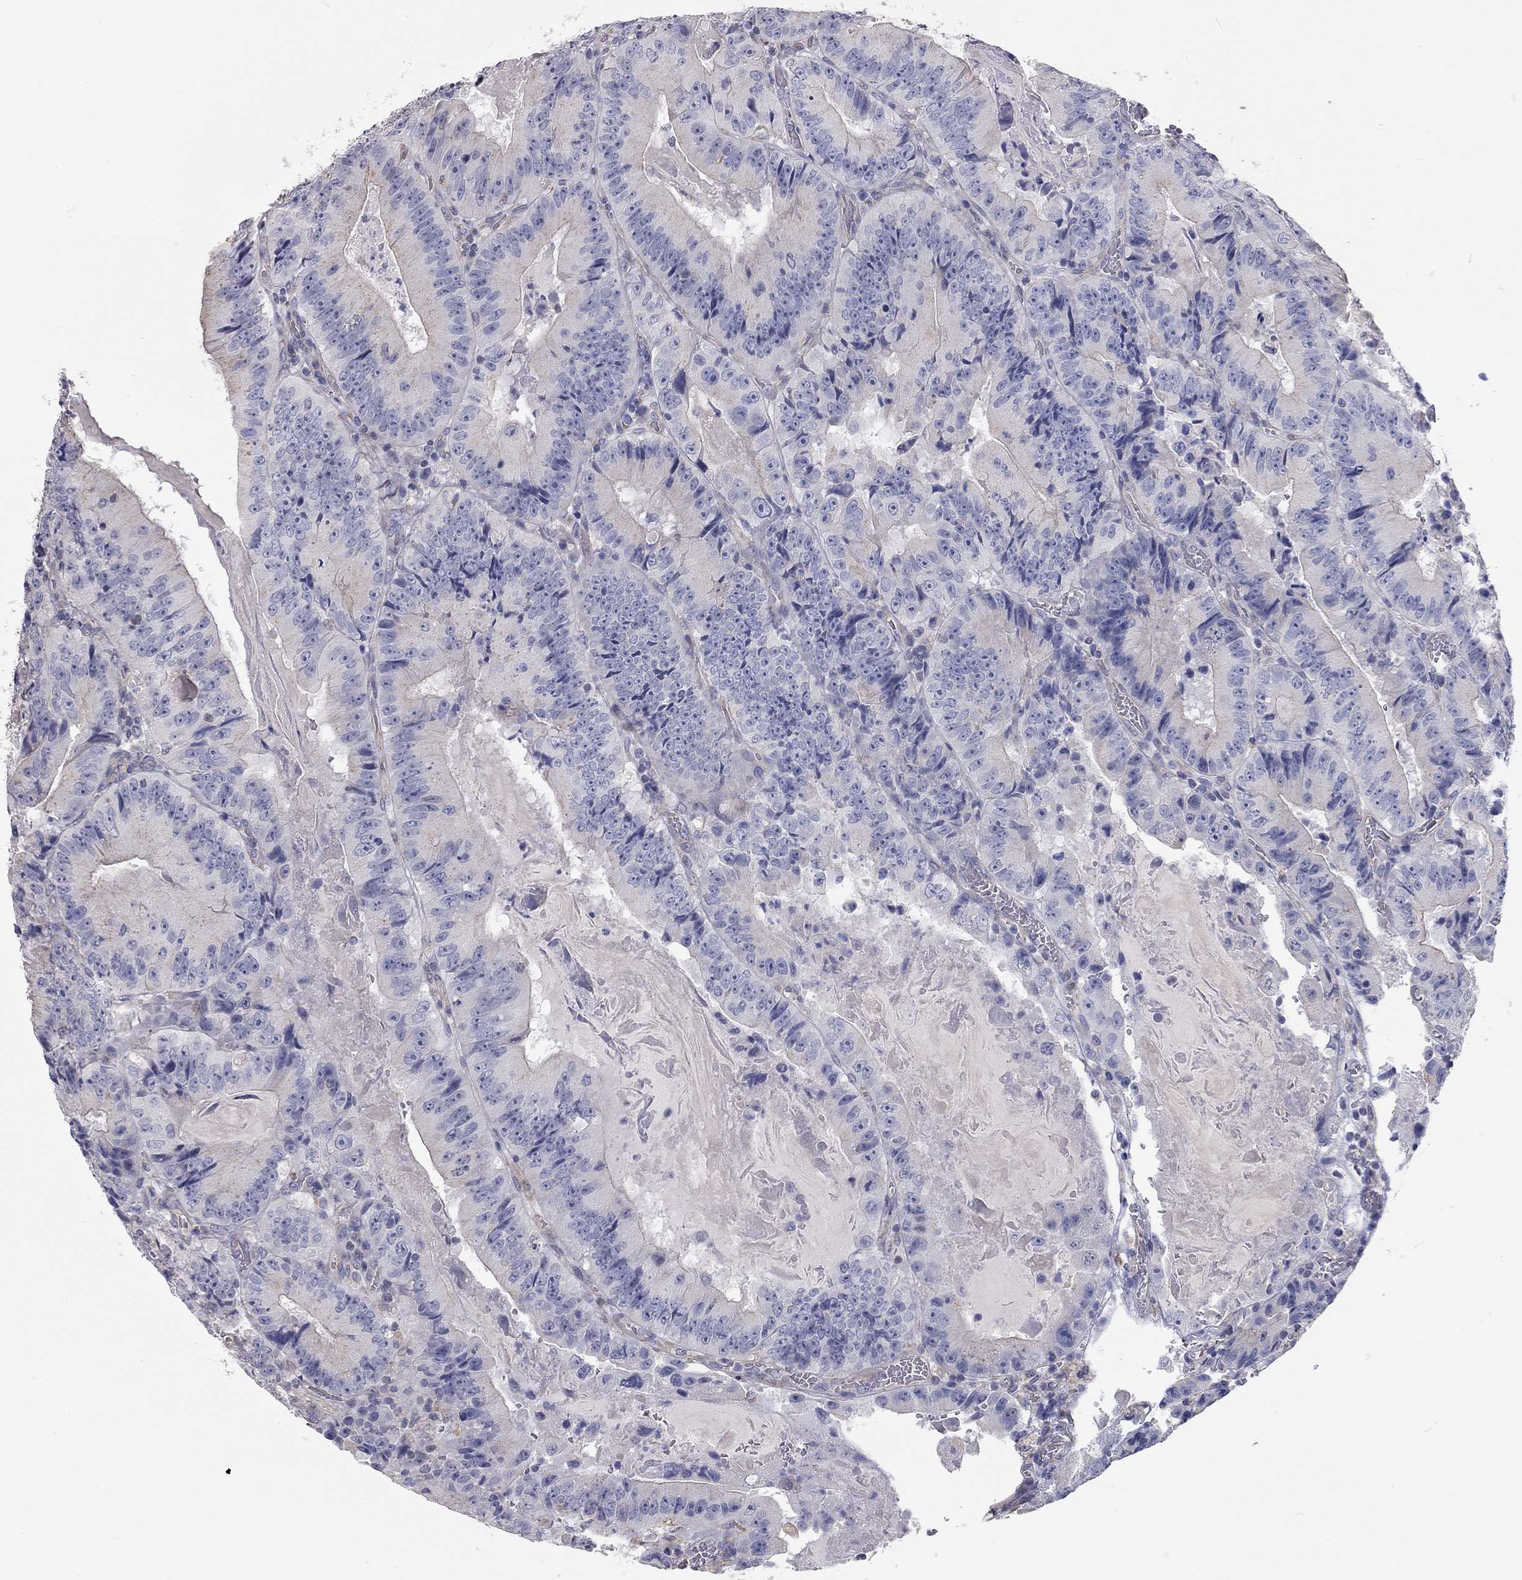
{"staining": {"intensity": "negative", "quantity": "none", "location": "none"}, "tissue": "colorectal cancer", "cell_type": "Tumor cells", "image_type": "cancer", "snomed": [{"axis": "morphology", "description": "Adenocarcinoma, NOS"}, {"axis": "topography", "description": "Colon"}], "caption": "Immunohistochemistry (IHC) of colorectal cancer displays no positivity in tumor cells. Brightfield microscopy of IHC stained with DAB (brown) and hematoxylin (blue), captured at high magnification.", "gene": "C10orf90", "patient": {"sex": "female", "age": 86}}